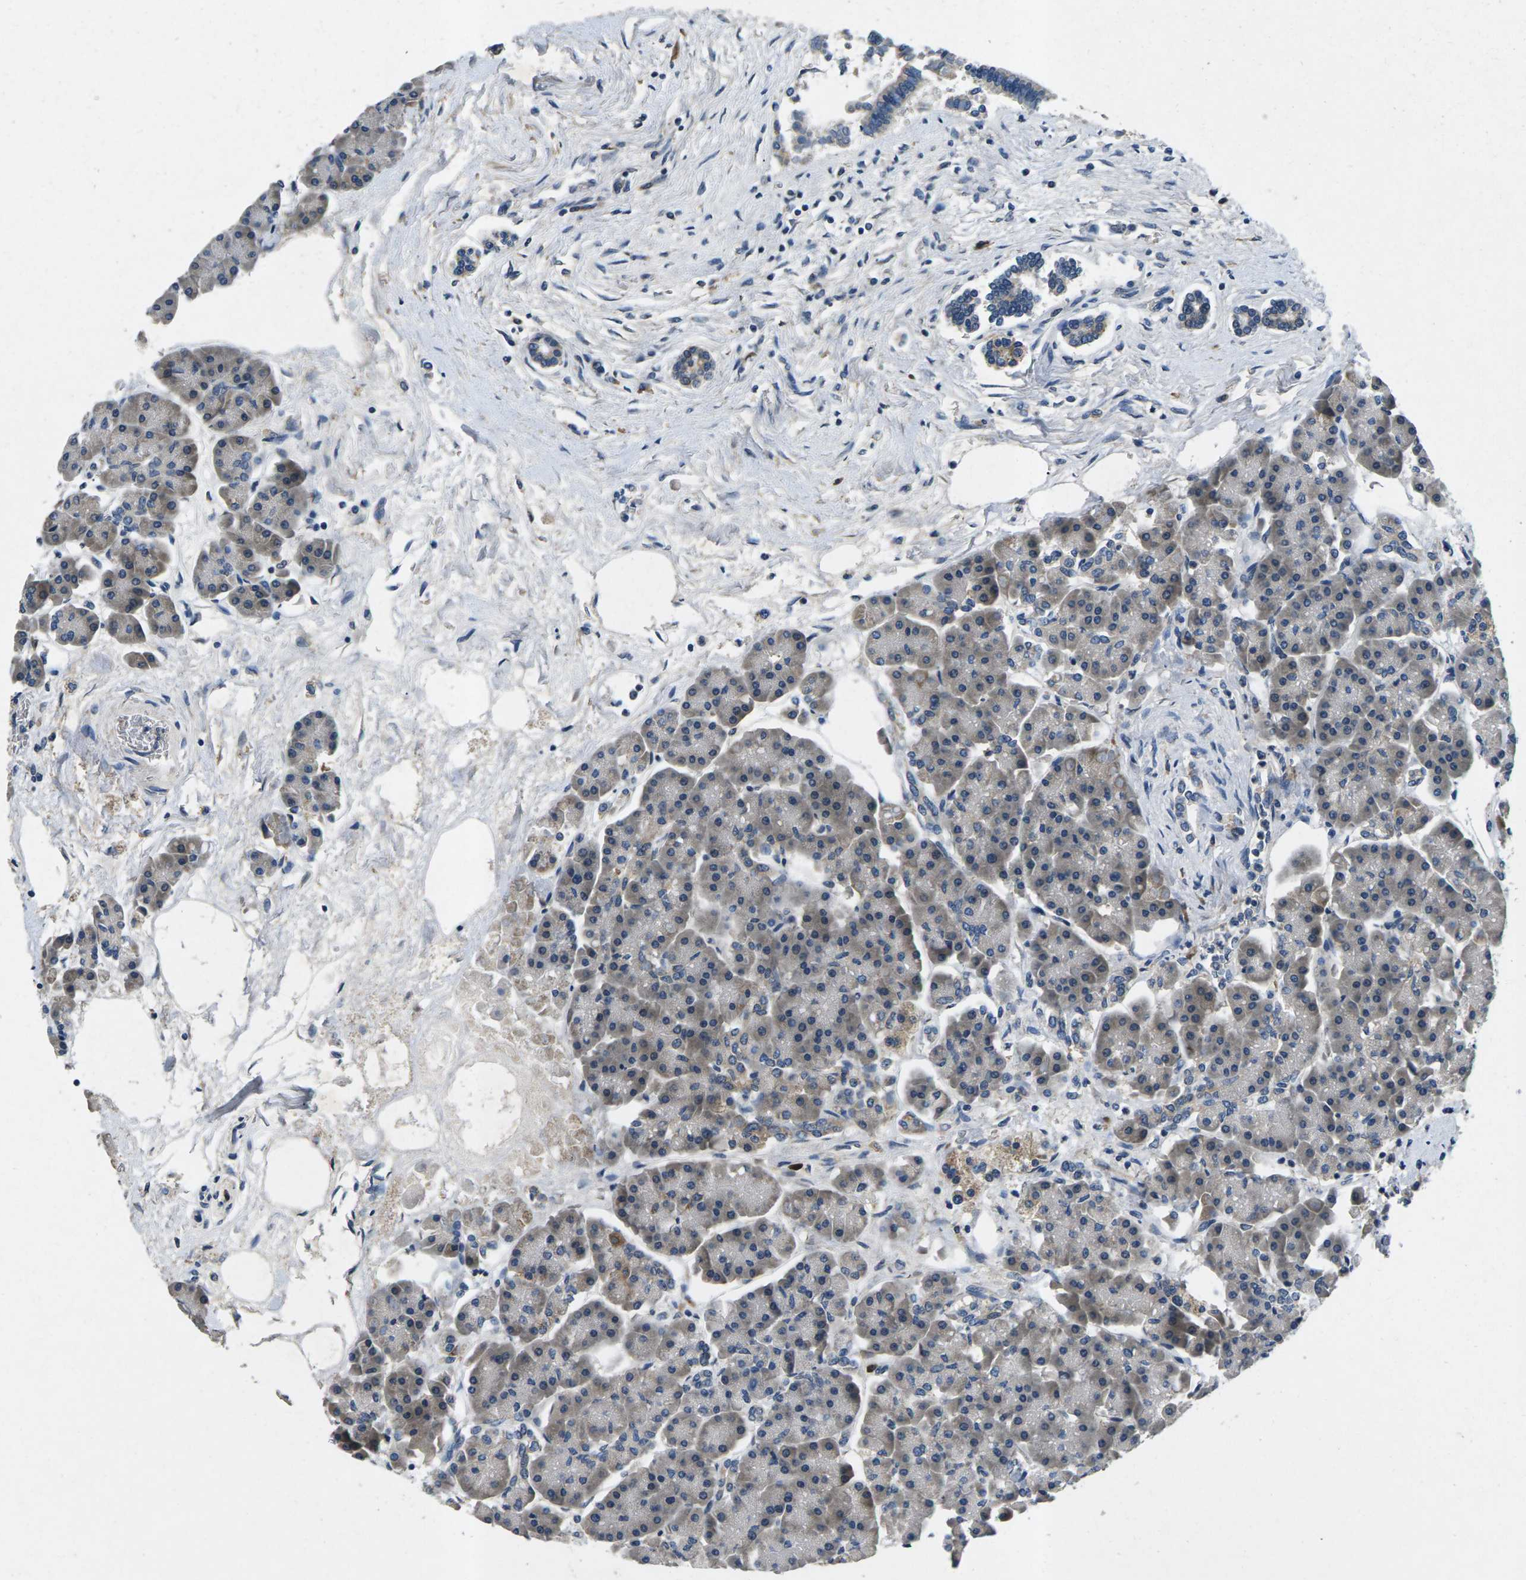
{"staining": {"intensity": "weak", "quantity": ">75%", "location": "cytoplasmic/membranous"}, "tissue": "pancreas", "cell_type": "Exocrine glandular cells", "image_type": "normal", "snomed": [{"axis": "morphology", "description": "Normal tissue, NOS"}, {"axis": "topography", "description": "Pancreas"}], "caption": "Protein expression analysis of normal human pancreas reveals weak cytoplasmic/membranous expression in approximately >75% of exocrine glandular cells. The staining is performed using DAB brown chromogen to label protein expression. The nuclei are counter-stained blue using hematoxylin.", "gene": "ERGIC3", "patient": {"sex": "female", "age": 70}}